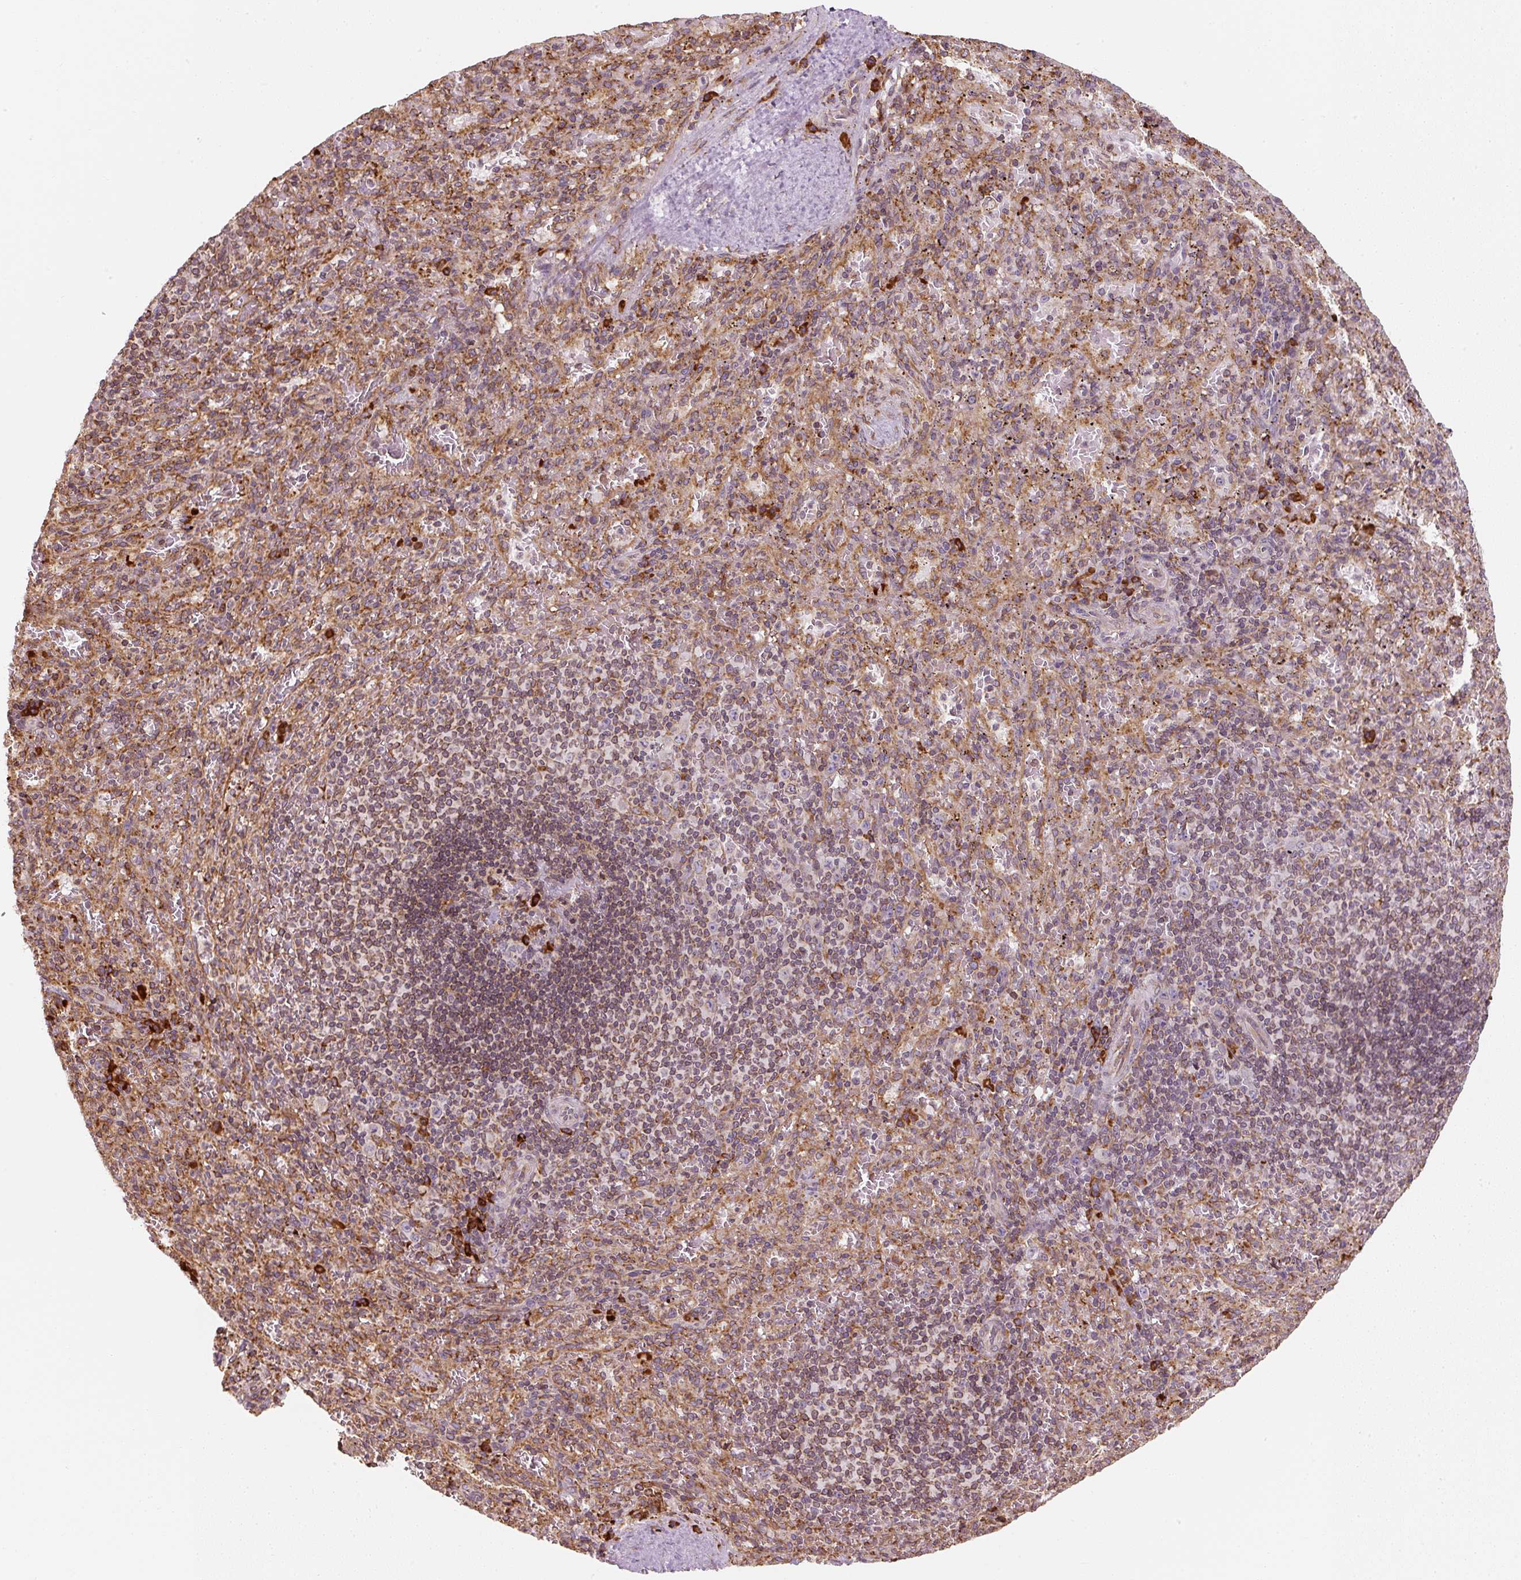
{"staining": {"intensity": "moderate", "quantity": "25%-75%", "location": "cytoplasmic/membranous"}, "tissue": "spleen", "cell_type": "Cells in red pulp", "image_type": "normal", "snomed": [{"axis": "morphology", "description": "Normal tissue, NOS"}, {"axis": "topography", "description": "Spleen"}], "caption": "Immunohistochemistry (IHC) of normal human spleen displays medium levels of moderate cytoplasmic/membranous expression in approximately 25%-75% of cells in red pulp. (IHC, brightfield microscopy, high magnification).", "gene": "PRKCSH", "patient": {"sex": "male", "age": 57}}